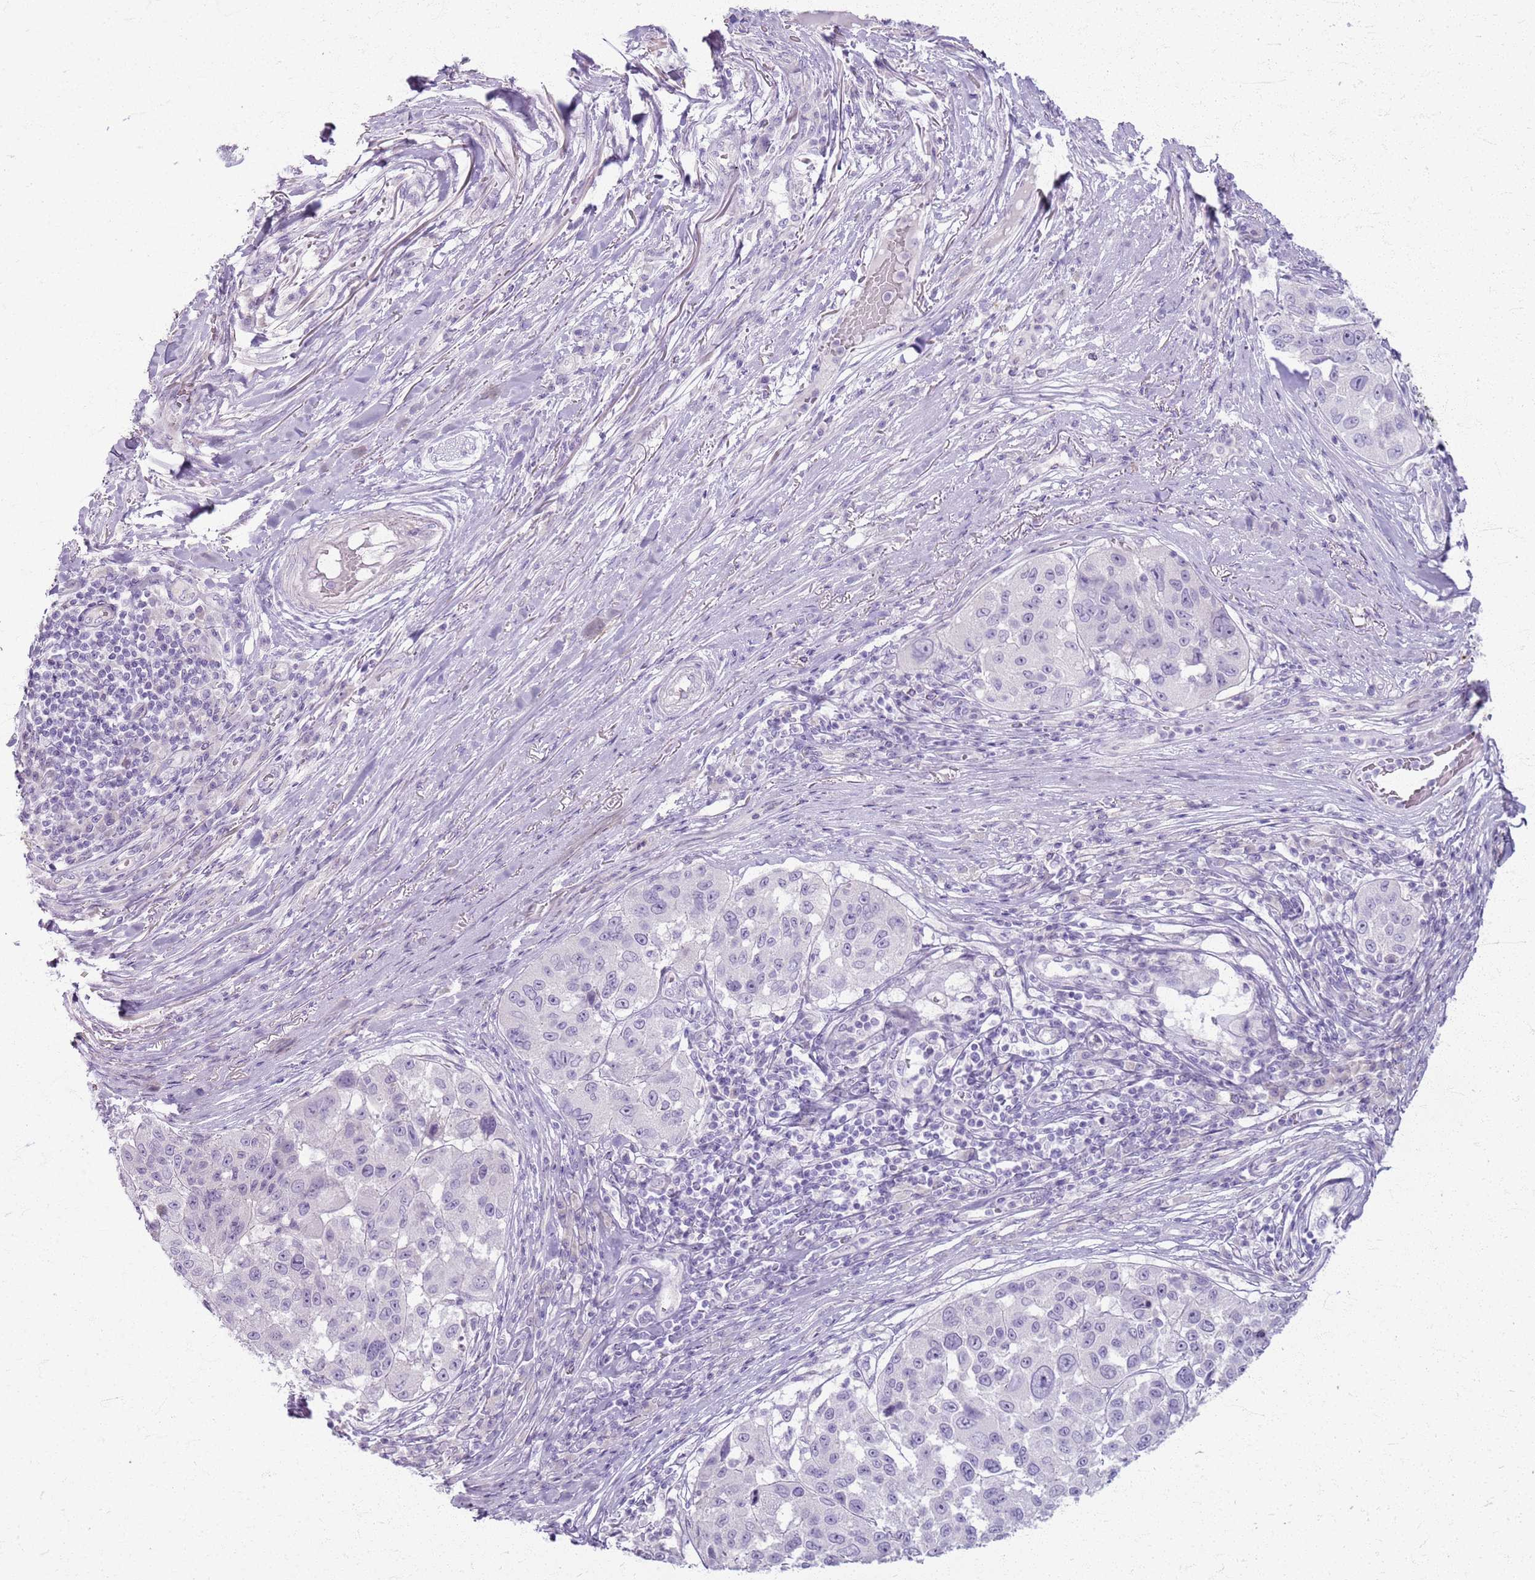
{"staining": {"intensity": "negative", "quantity": "none", "location": "none"}, "tissue": "melanoma", "cell_type": "Tumor cells", "image_type": "cancer", "snomed": [{"axis": "morphology", "description": "Malignant melanoma, NOS"}, {"axis": "topography", "description": "Skin"}], "caption": "IHC photomicrograph of neoplastic tissue: malignant melanoma stained with DAB shows no significant protein positivity in tumor cells.", "gene": "CSRP3", "patient": {"sex": "female", "age": 66}}